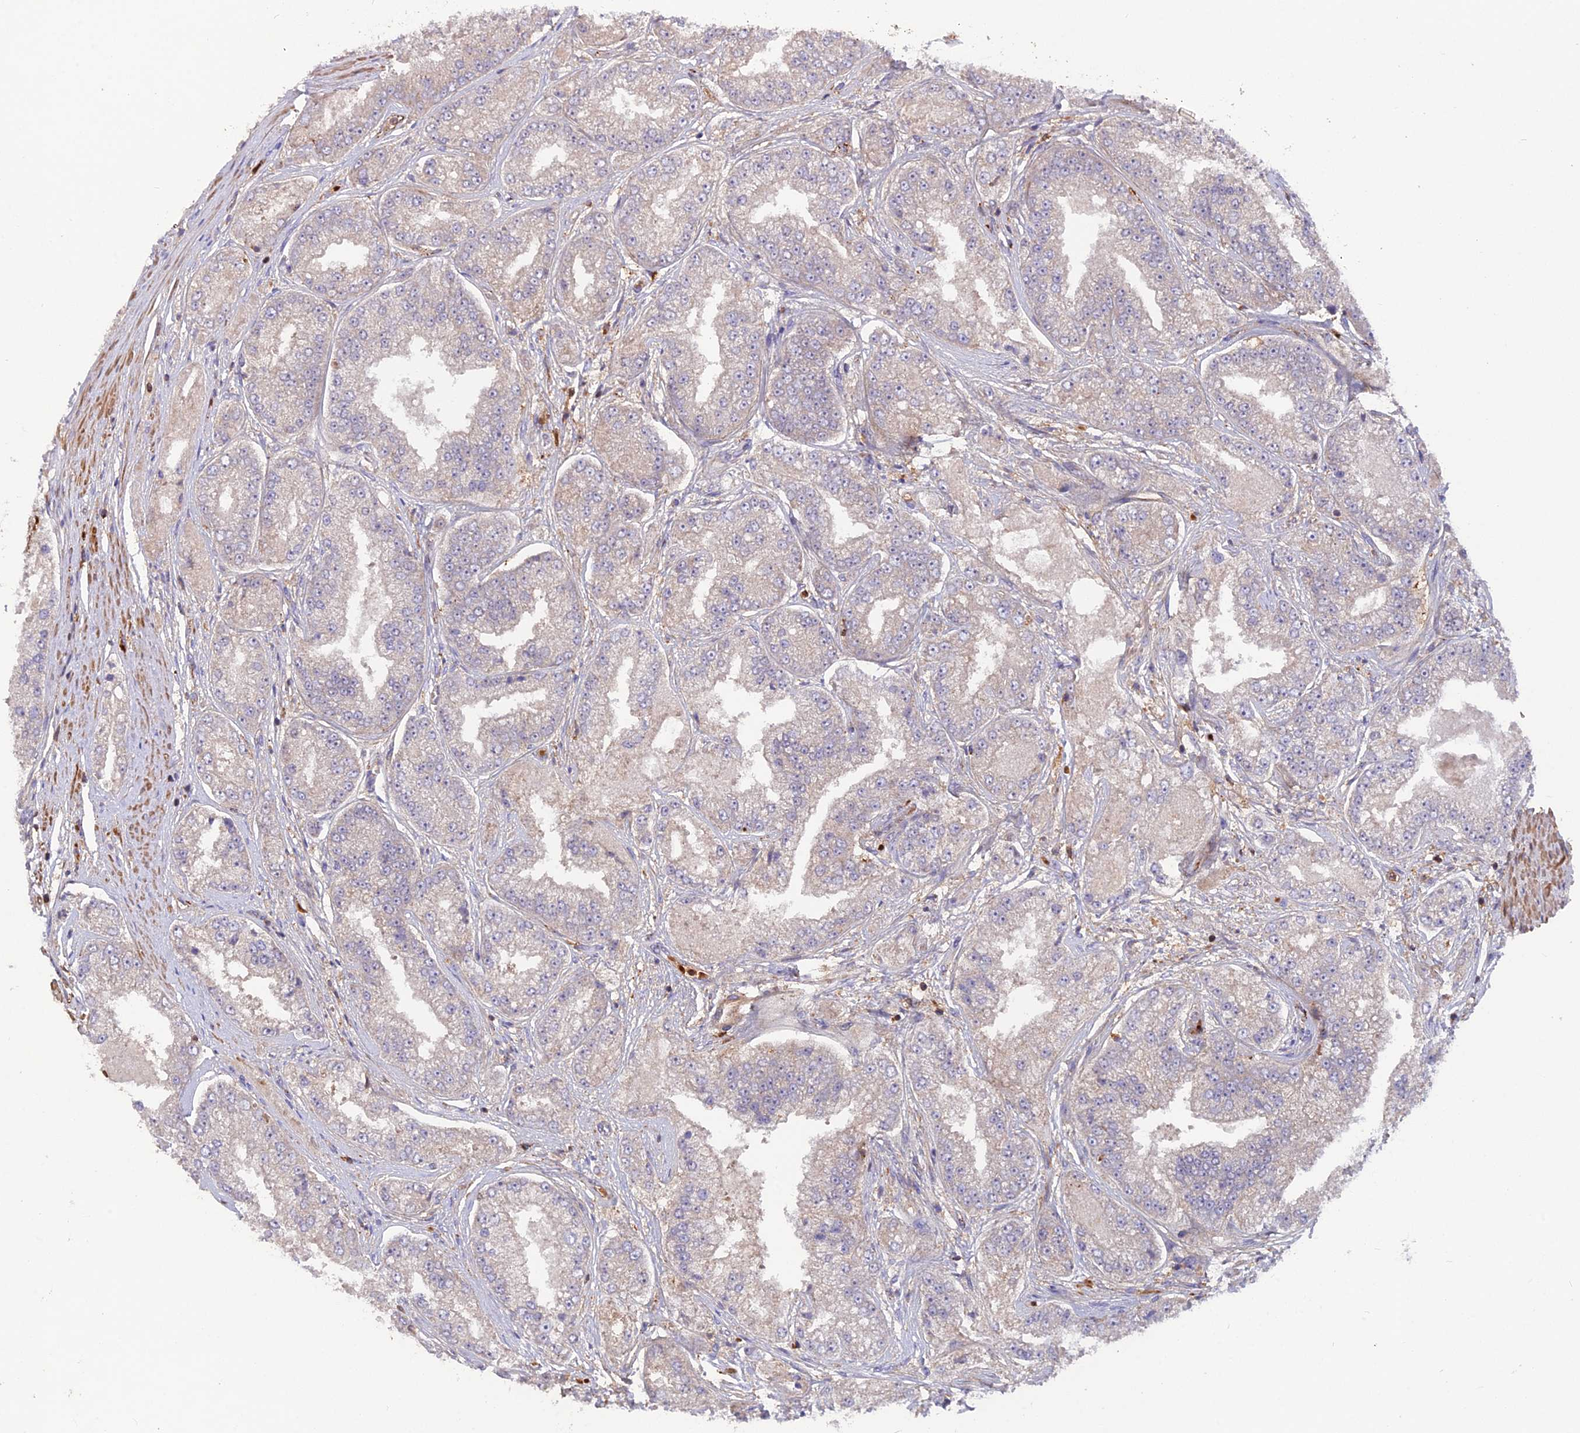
{"staining": {"intensity": "negative", "quantity": "none", "location": "none"}, "tissue": "prostate cancer", "cell_type": "Tumor cells", "image_type": "cancer", "snomed": [{"axis": "morphology", "description": "Adenocarcinoma, High grade"}, {"axis": "topography", "description": "Prostate"}], "caption": "An image of high-grade adenocarcinoma (prostate) stained for a protein reveals no brown staining in tumor cells.", "gene": "CPNE7", "patient": {"sex": "male", "age": 71}}